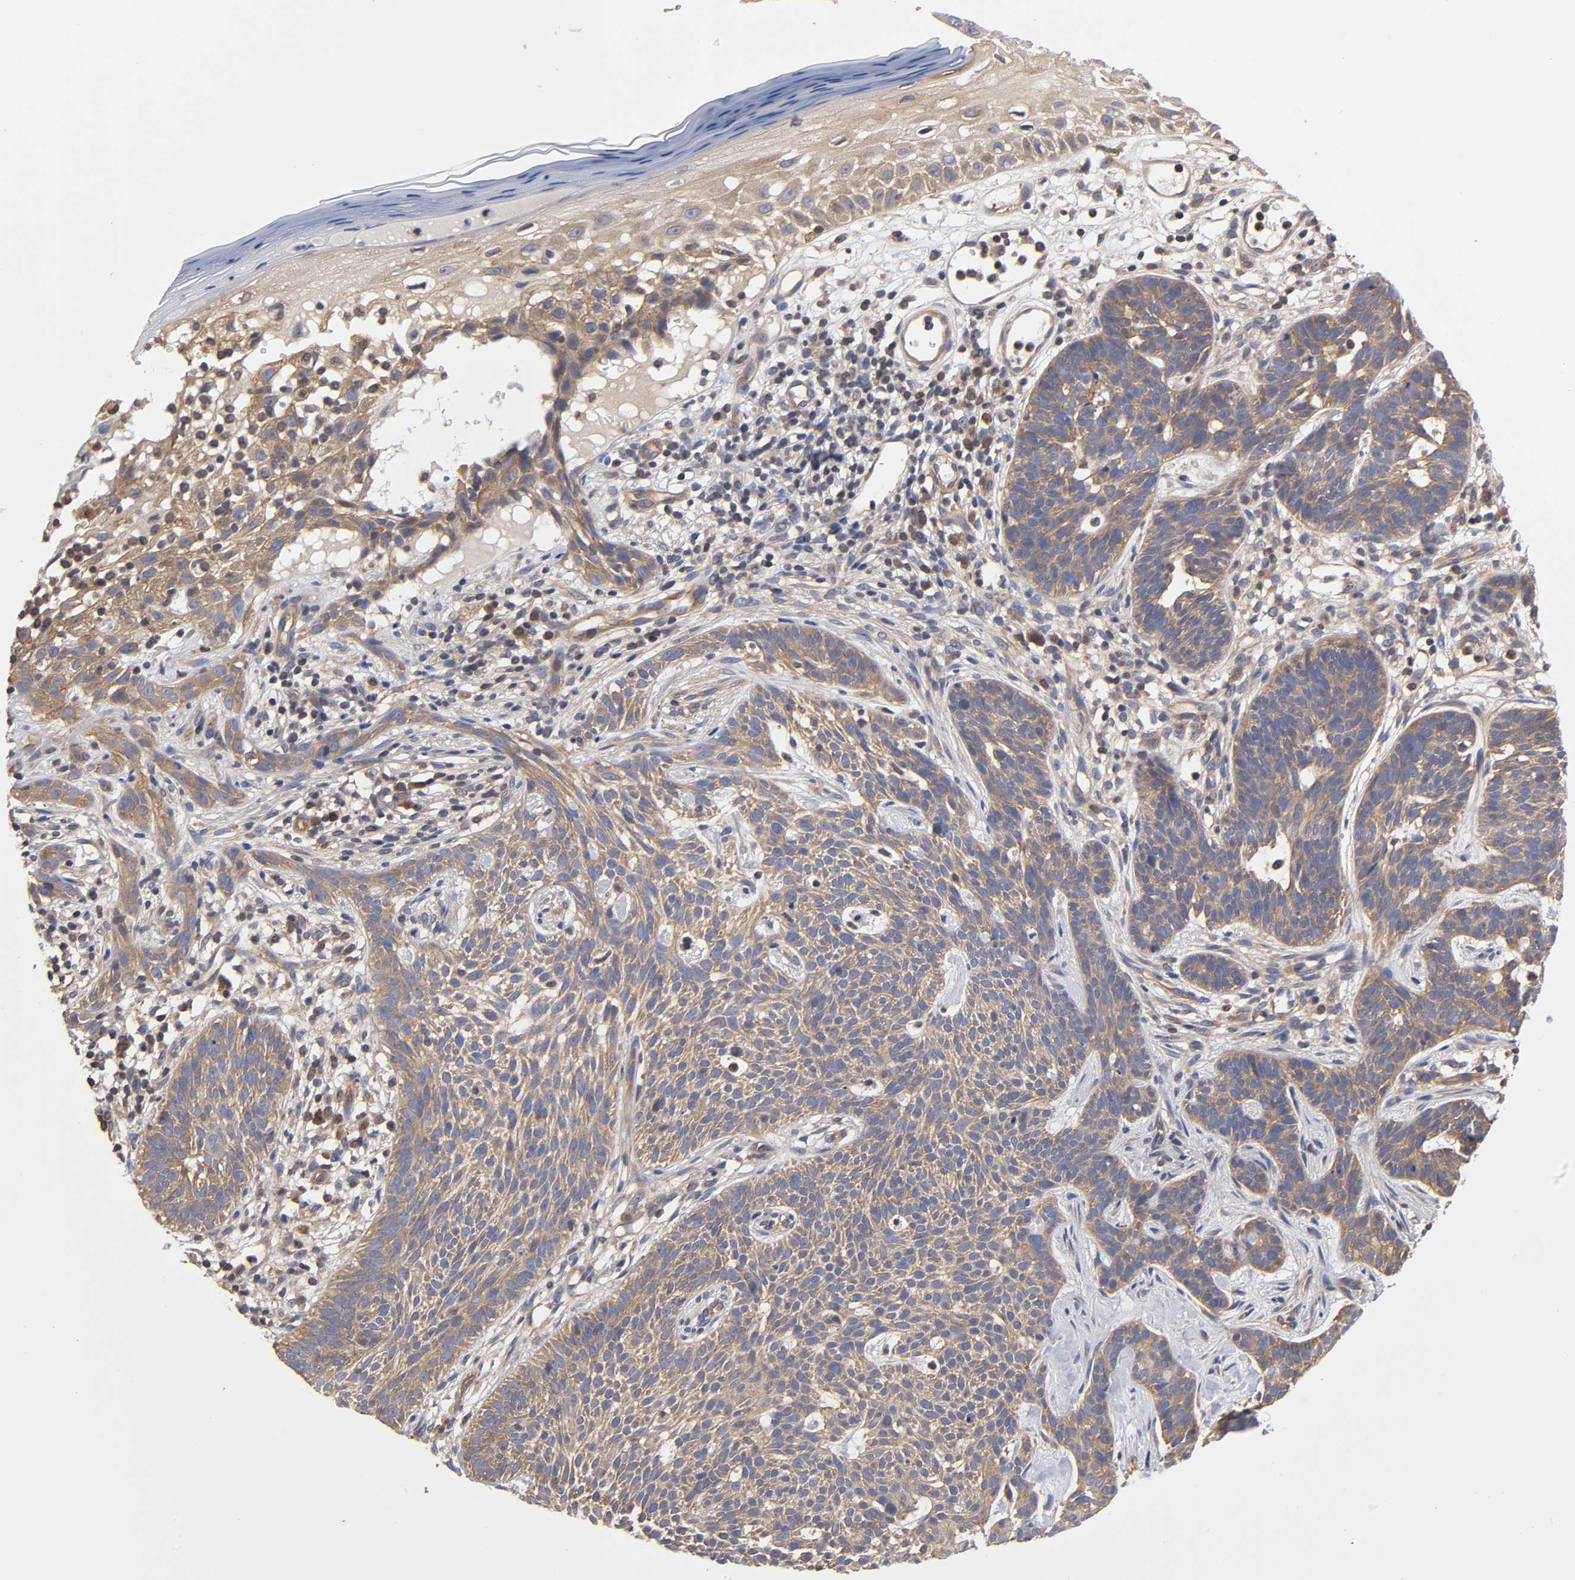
{"staining": {"intensity": "weak", "quantity": ">75%", "location": "cytoplasmic/membranous"}, "tissue": "skin cancer", "cell_type": "Tumor cells", "image_type": "cancer", "snomed": [{"axis": "morphology", "description": "Normal tissue, NOS"}, {"axis": "morphology", "description": "Basal cell carcinoma"}, {"axis": "topography", "description": "Skin"}], "caption": "DAB immunohistochemical staining of basal cell carcinoma (skin) exhibits weak cytoplasmic/membranous protein expression in approximately >75% of tumor cells.", "gene": "STRN3", "patient": {"sex": "female", "age": 69}}